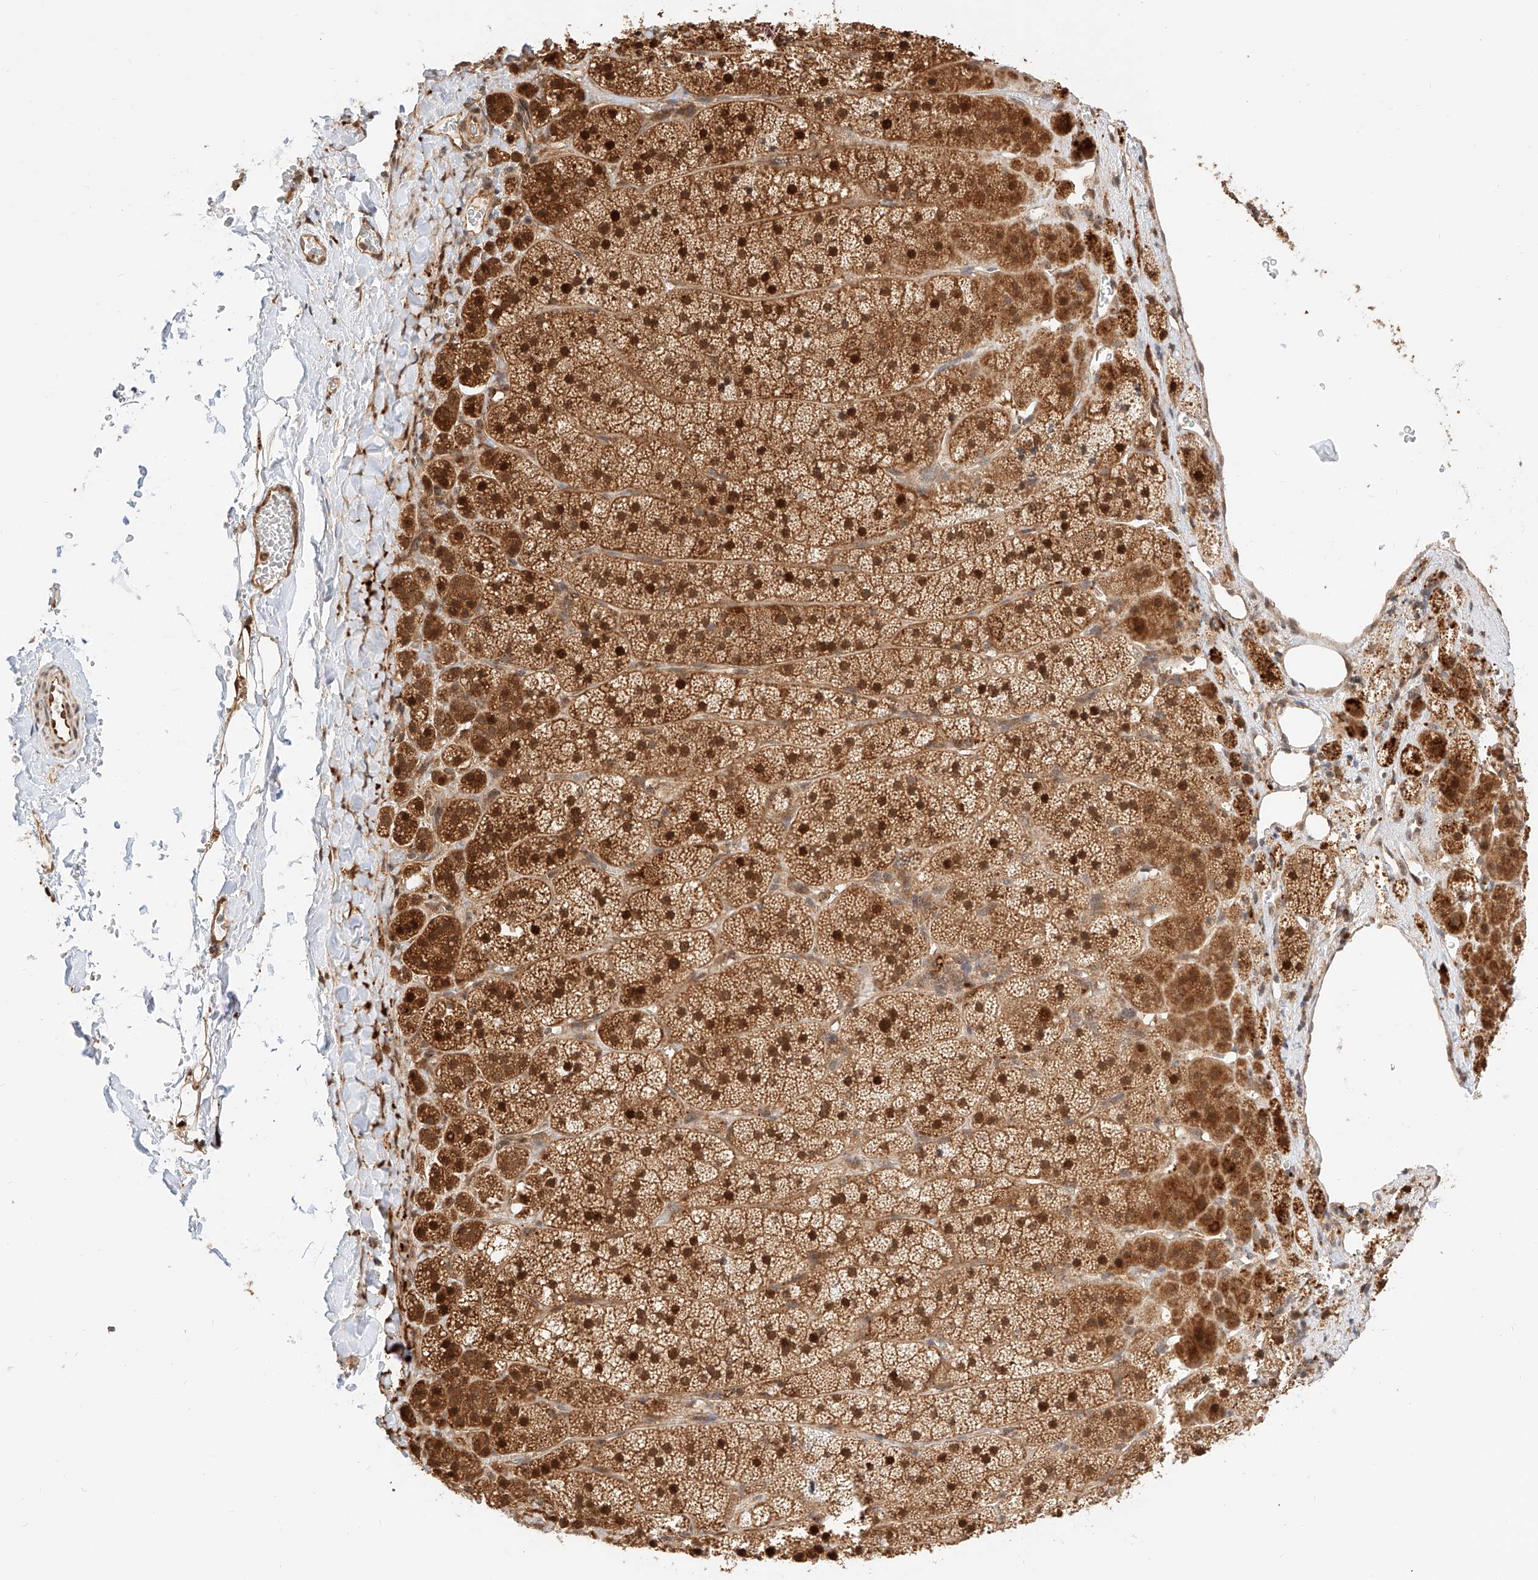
{"staining": {"intensity": "strong", "quantity": ">75%", "location": "cytoplasmic/membranous,nuclear"}, "tissue": "adrenal gland", "cell_type": "Glandular cells", "image_type": "normal", "snomed": [{"axis": "morphology", "description": "Normal tissue, NOS"}, {"axis": "topography", "description": "Adrenal gland"}], "caption": "IHC staining of normal adrenal gland, which demonstrates high levels of strong cytoplasmic/membranous,nuclear expression in about >75% of glandular cells indicating strong cytoplasmic/membranous,nuclear protein positivity. The staining was performed using DAB (brown) for protein detection and nuclei were counterstained in hematoxylin (blue).", "gene": "EIF4H", "patient": {"sex": "female", "age": 44}}